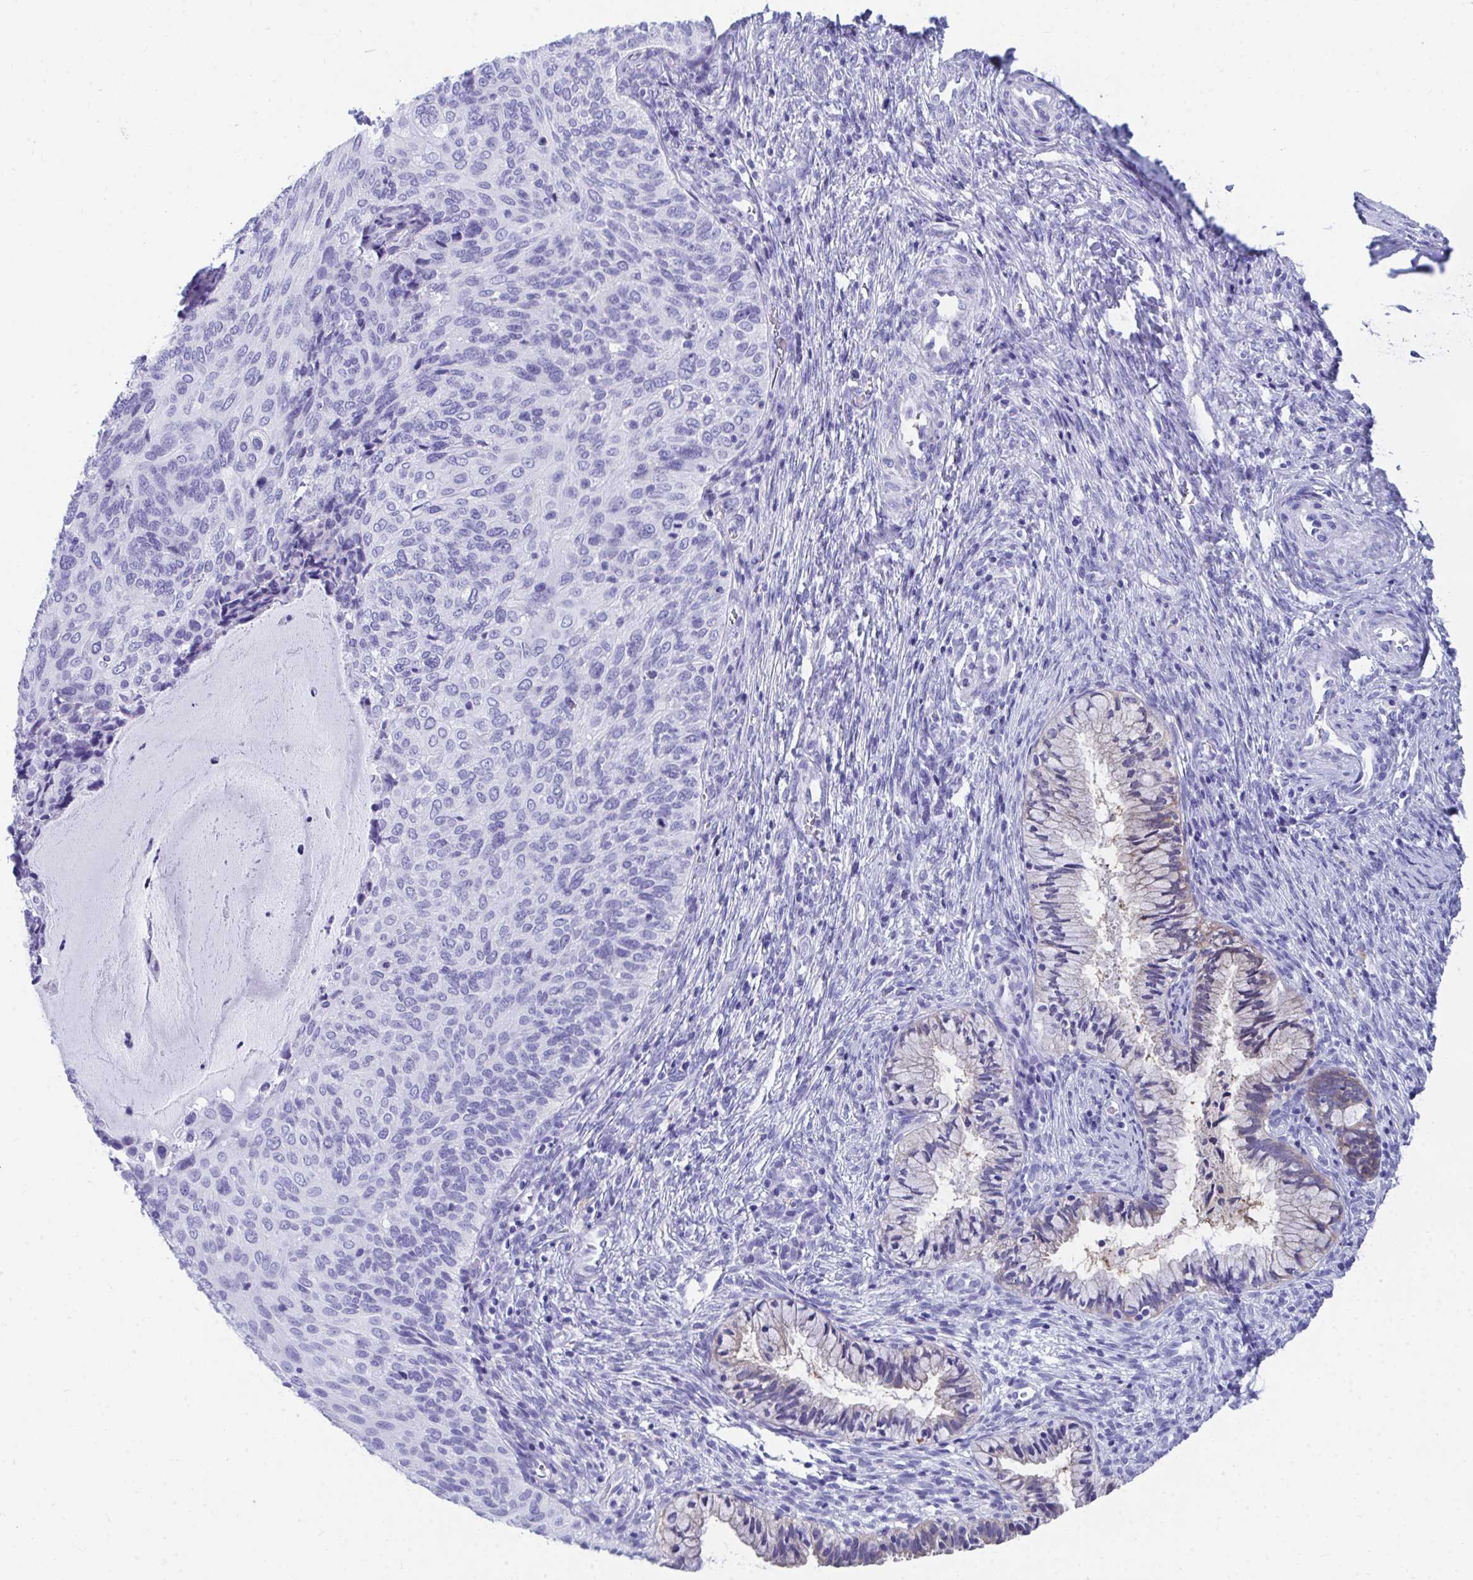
{"staining": {"intensity": "negative", "quantity": "none", "location": "none"}, "tissue": "cervical cancer", "cell_type": "Tumor cells", "image_type": "cancer", "snomed": [{"axis": "morphology", "description": "Squamous cell carcinoma, NOS"}, {"axis": "topography", "description": "Cervix"}], "caption": "Tumor cells show no significant protein positivity in cervical cancer (squamous cell carcinoma).", "gene": "HGD", "patient": {"sex": "female", "age": 49}}